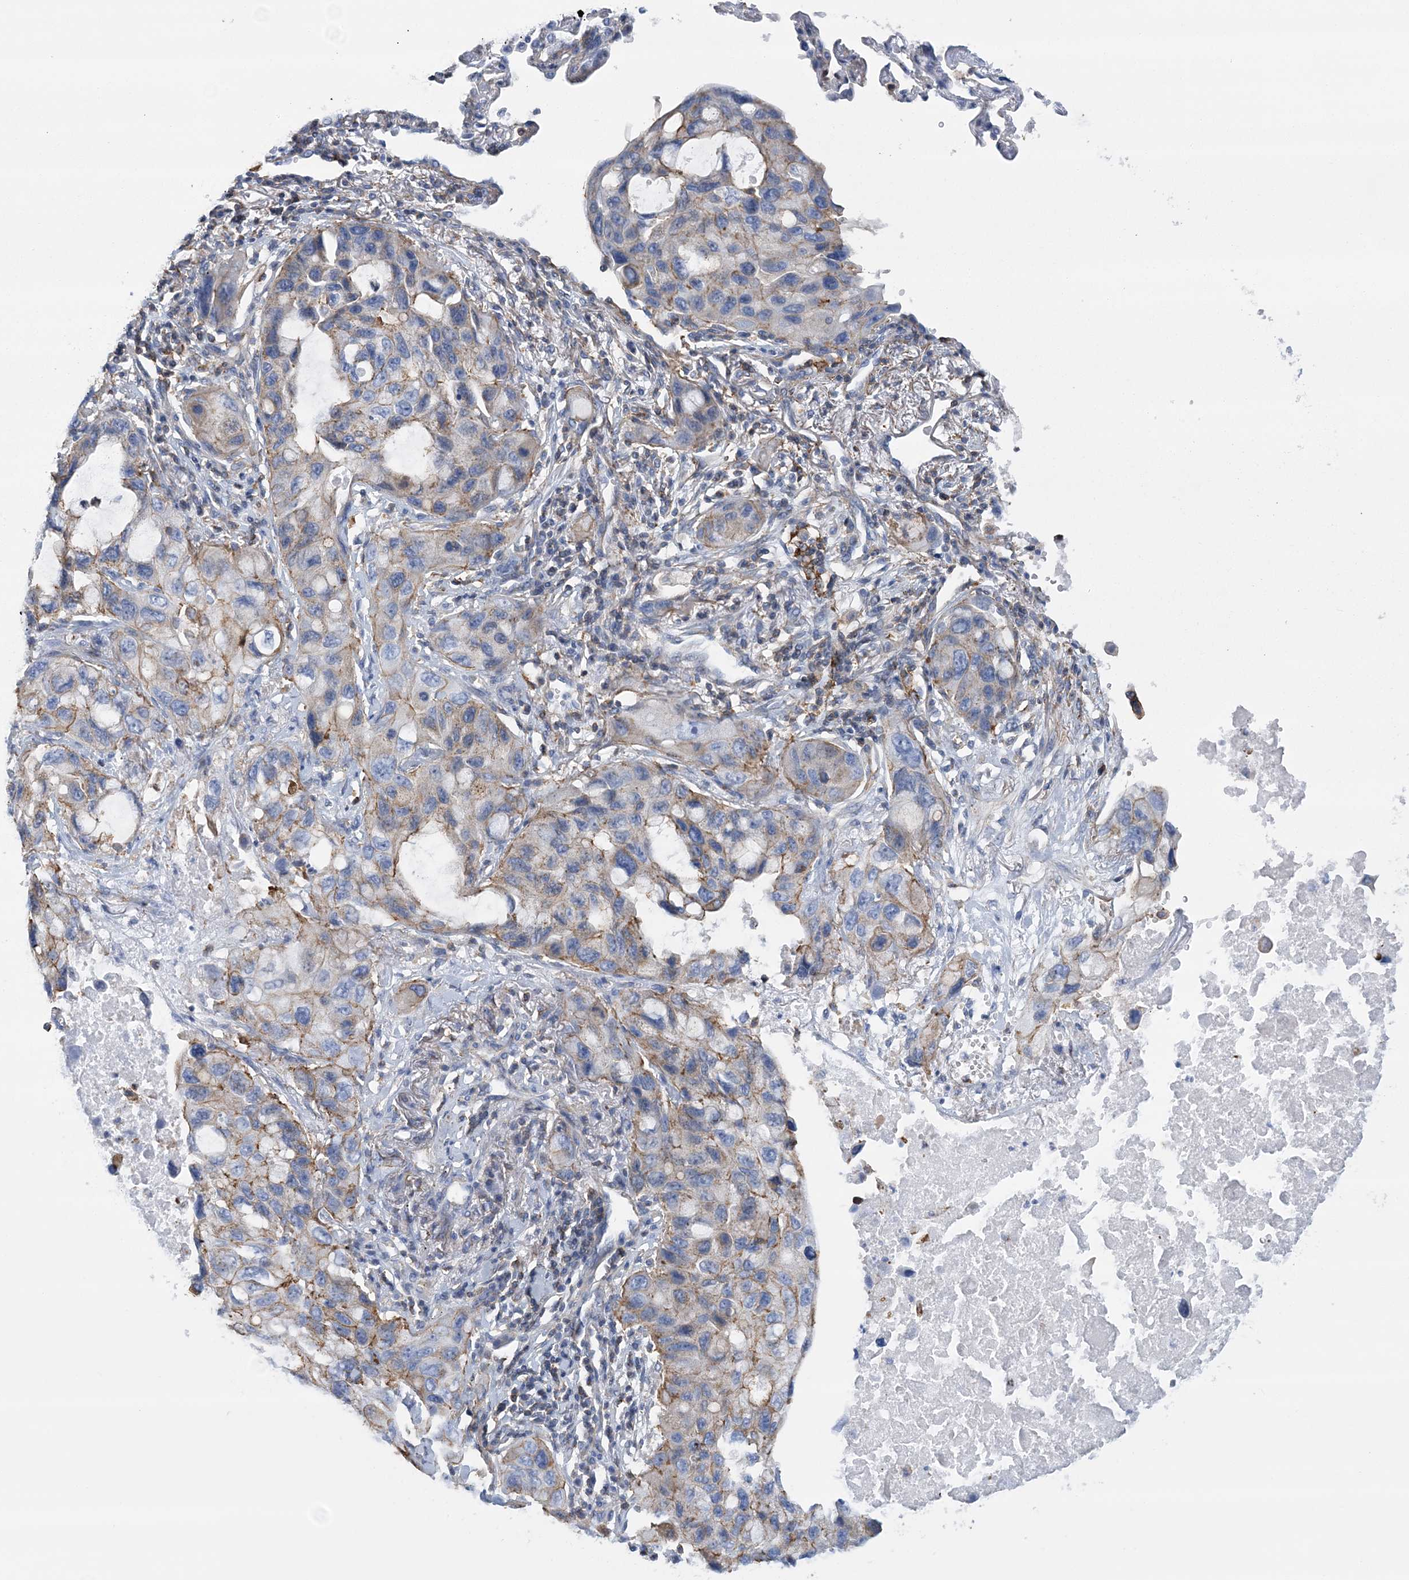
{"staining": {"intensity": "moderate", "quantity": "<25%", "location": "cytoplasmic/membranous"}, "tissue": "lung cancer", "cell_type": "Tumor cells", "image_type": "cancer", "snomed": [{"axis": "morphology", "description": "Squamous cell carcinoma, NOS"}, {"axis": "topography", "description": "Lung"}], "caption": "Immunohistochemical staining of lung squamous cell carcinoma exhibits low levels of moderate cytoplasmic/membranous protein positivity in approximately <25% of tumor cells. (DAB (3,3'-diaminobenzidine) IHC with brightfield microscopy, high magnification).", "gene": "C11orf21", "patient": {"sex": "female", "age": 73}}